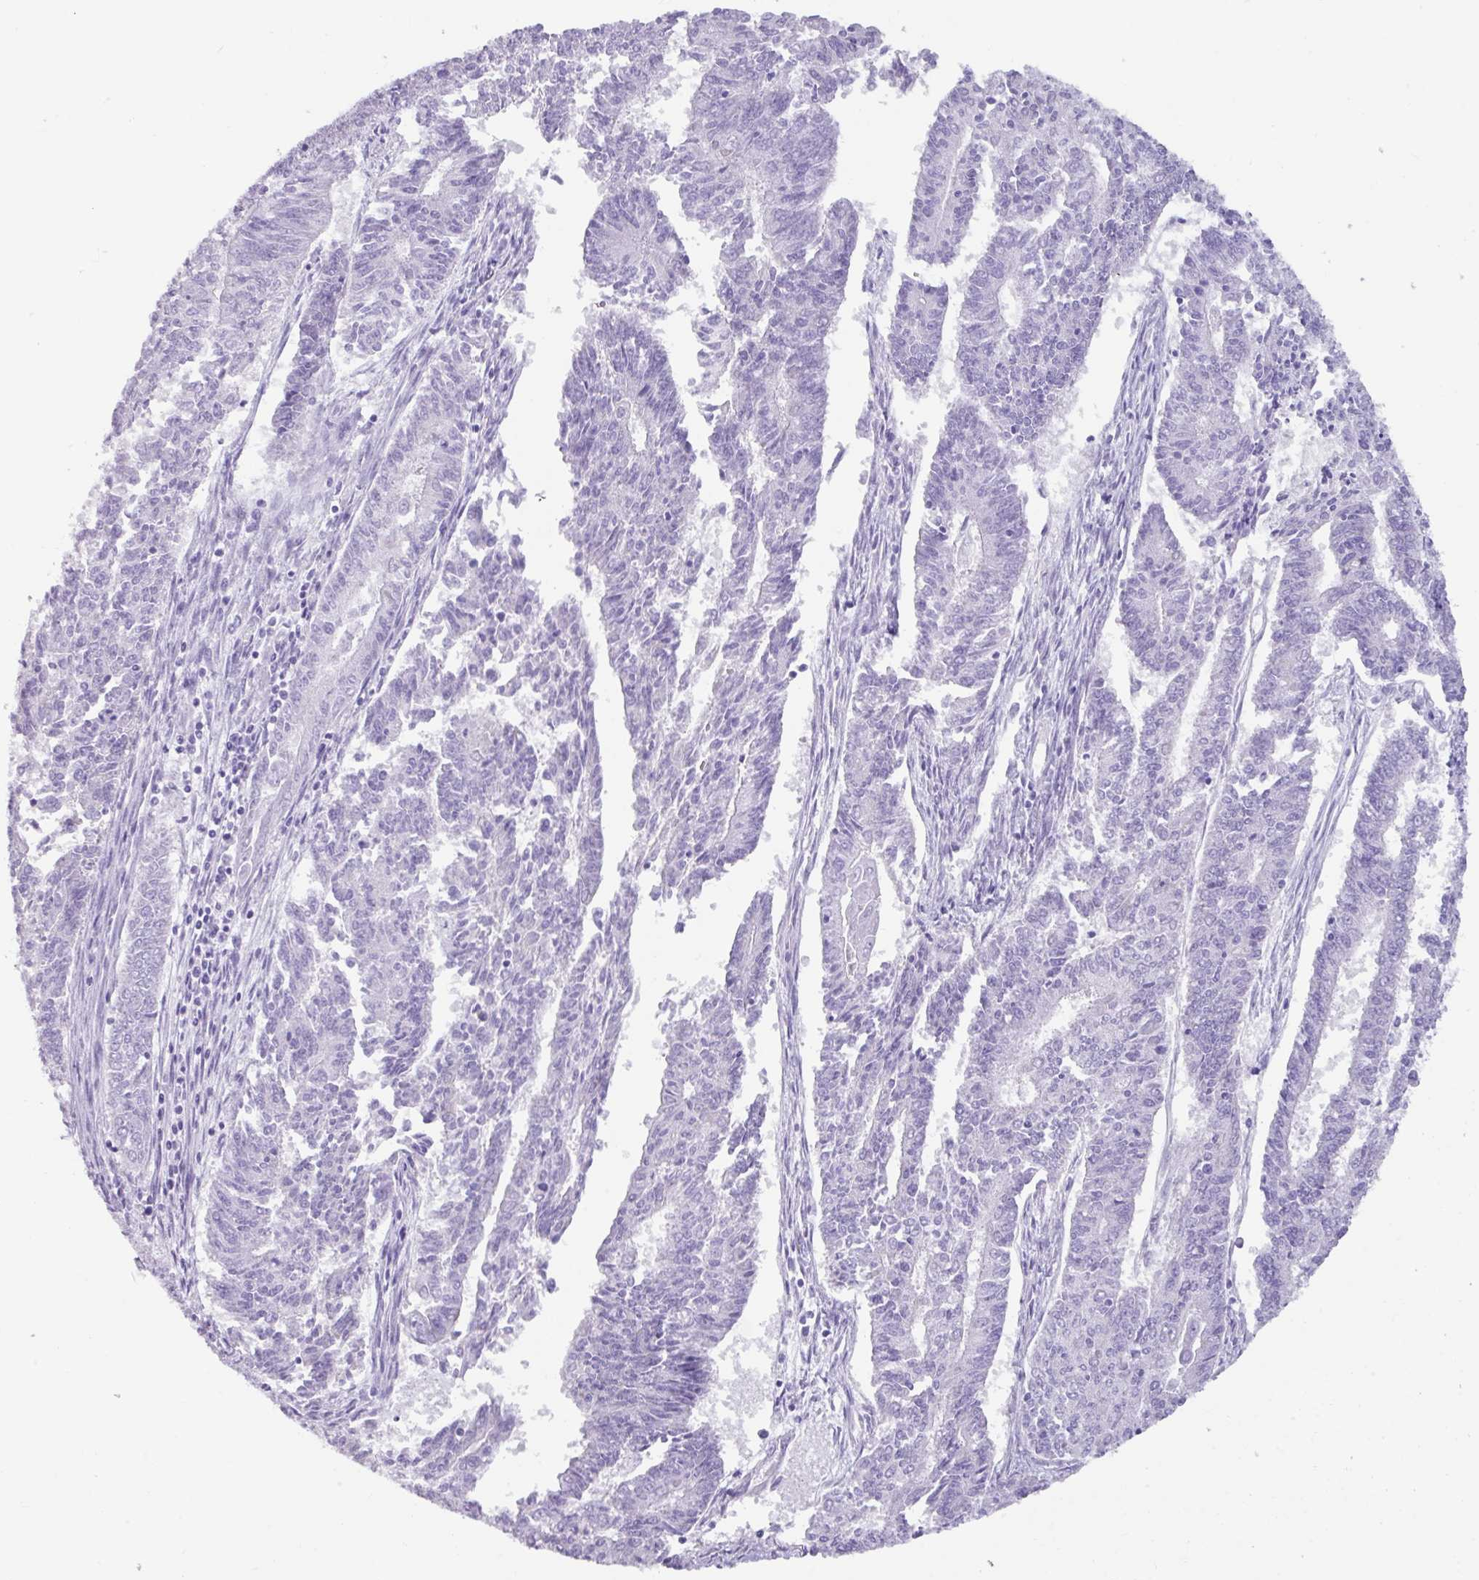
{"staining": {"intensity": "negative", "quantity": "none", "location": "none"}, "tissue": "endometrial cancer", "cell_type": "Tumor cells", "image_type": "cancer", "snomed": [{"axis": "morphology", "description": "Adenocarcinoma, NOS"}, {"axis": "topography", "description": "Endometrium"}], "caption": "High magnification brightfield microscopy of endometrial adenocarcinoma stained with DAB (3,3'-diaminobenzidine) (brown) and counterstained with hematoxylin (blue): tumor cells show no significant expression.", "gene": "NCCRP1", "patient": {"sex": "female", "age": 59}}